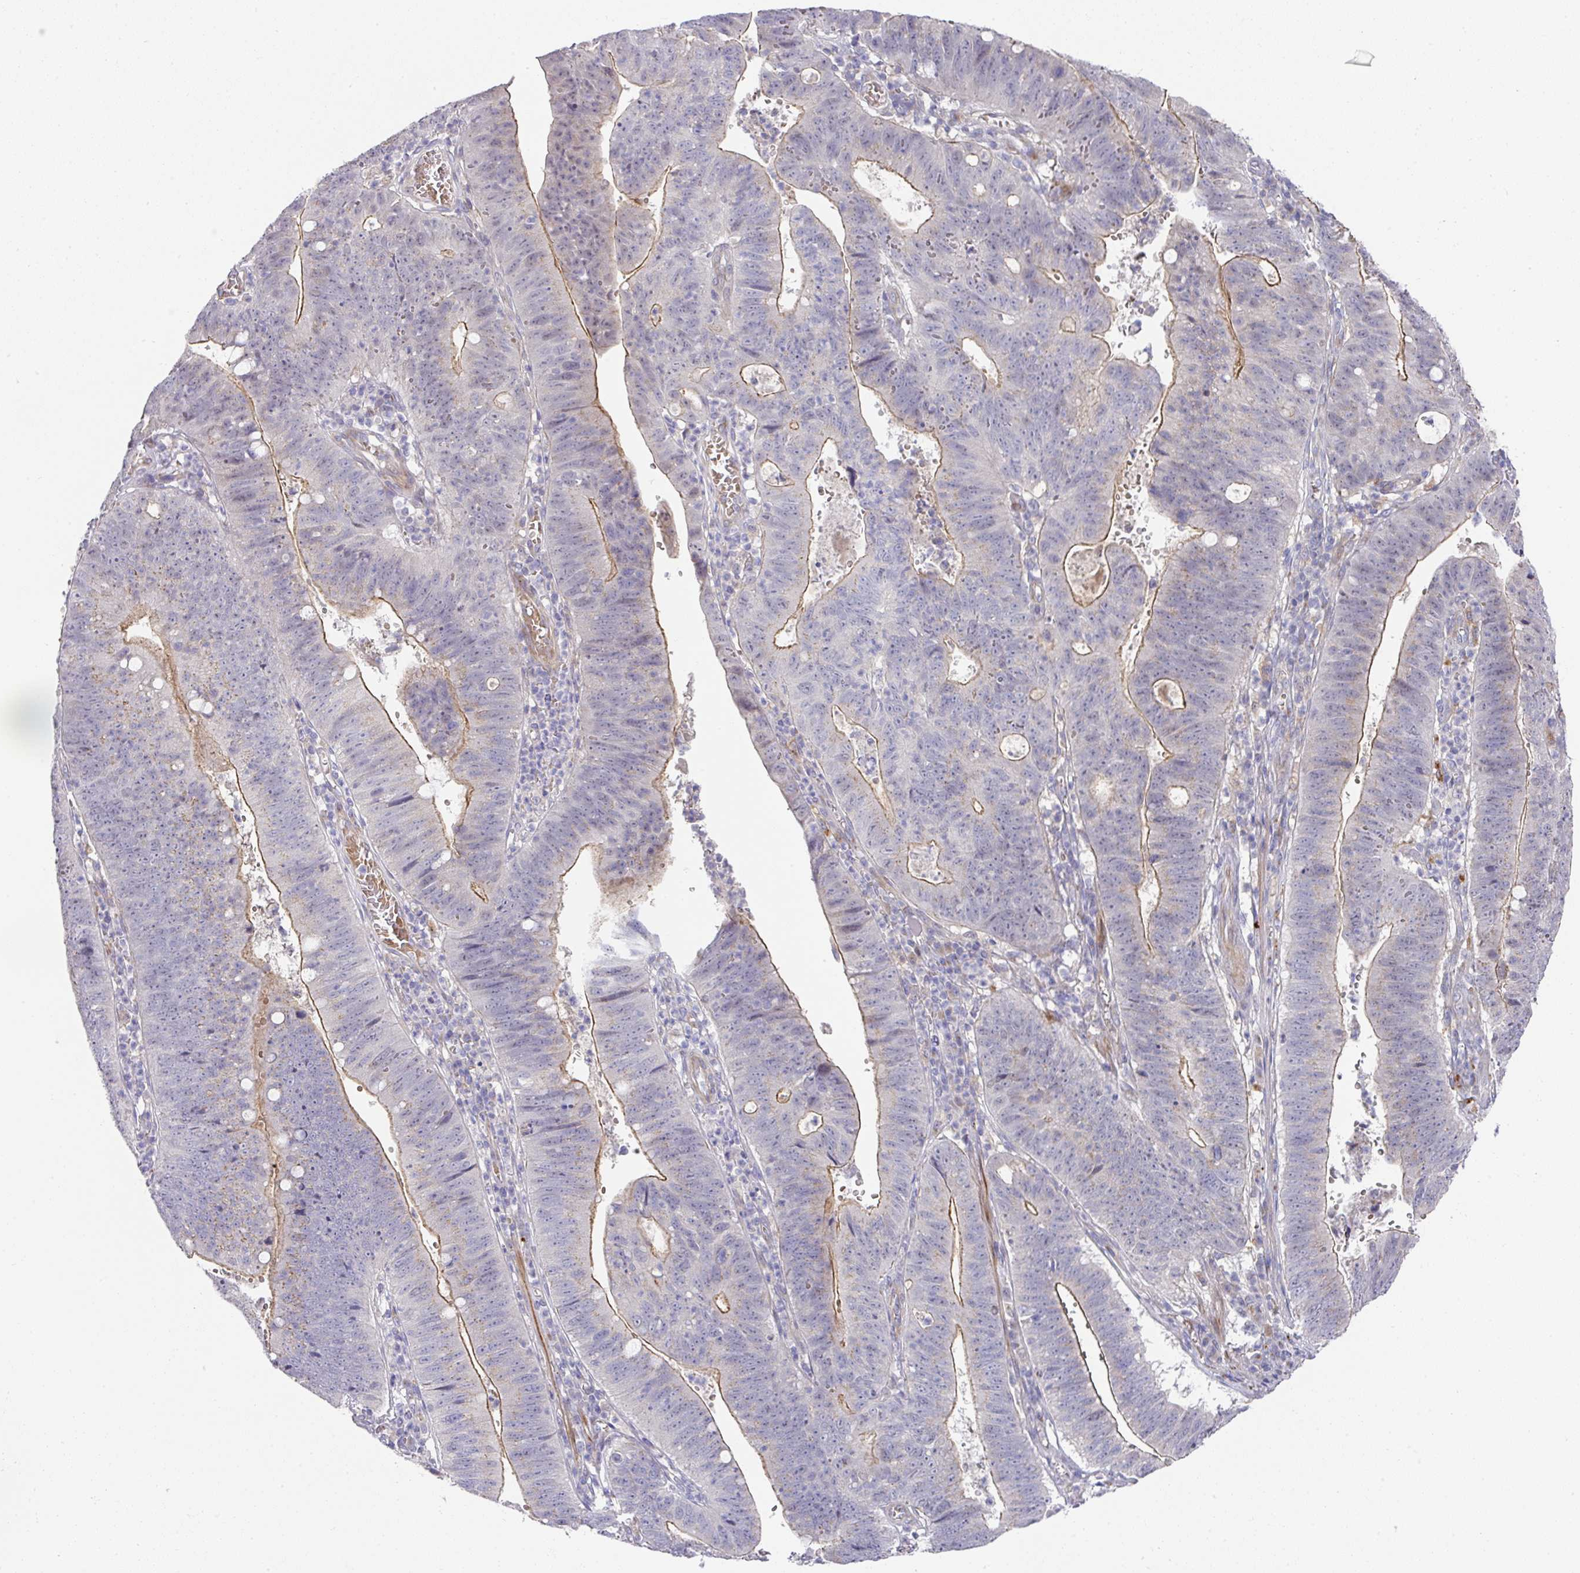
{"staining": {"intensity": "moderate", "quantity": "25%-75%", "location": "cytoplasmic/membranous"}, "tissue": "stomach cancer", "cell_type": "Tumor cells", "image_type": "cancer", "snomed": [{"axis": "morphology", "description": "Adenocarcinoma, NOS"}, {"axis": "topography", "description": "Stomach"}], "caption": "Approximately 25%-75% of tumor cells in human stomach adenocarcinoma reveal moderate cytoplasmic/membranous protein expression as visualized by brown immunohistochemical staining.", "gene": "TARM1", "patient": {"sex": "male", "age": 59}}